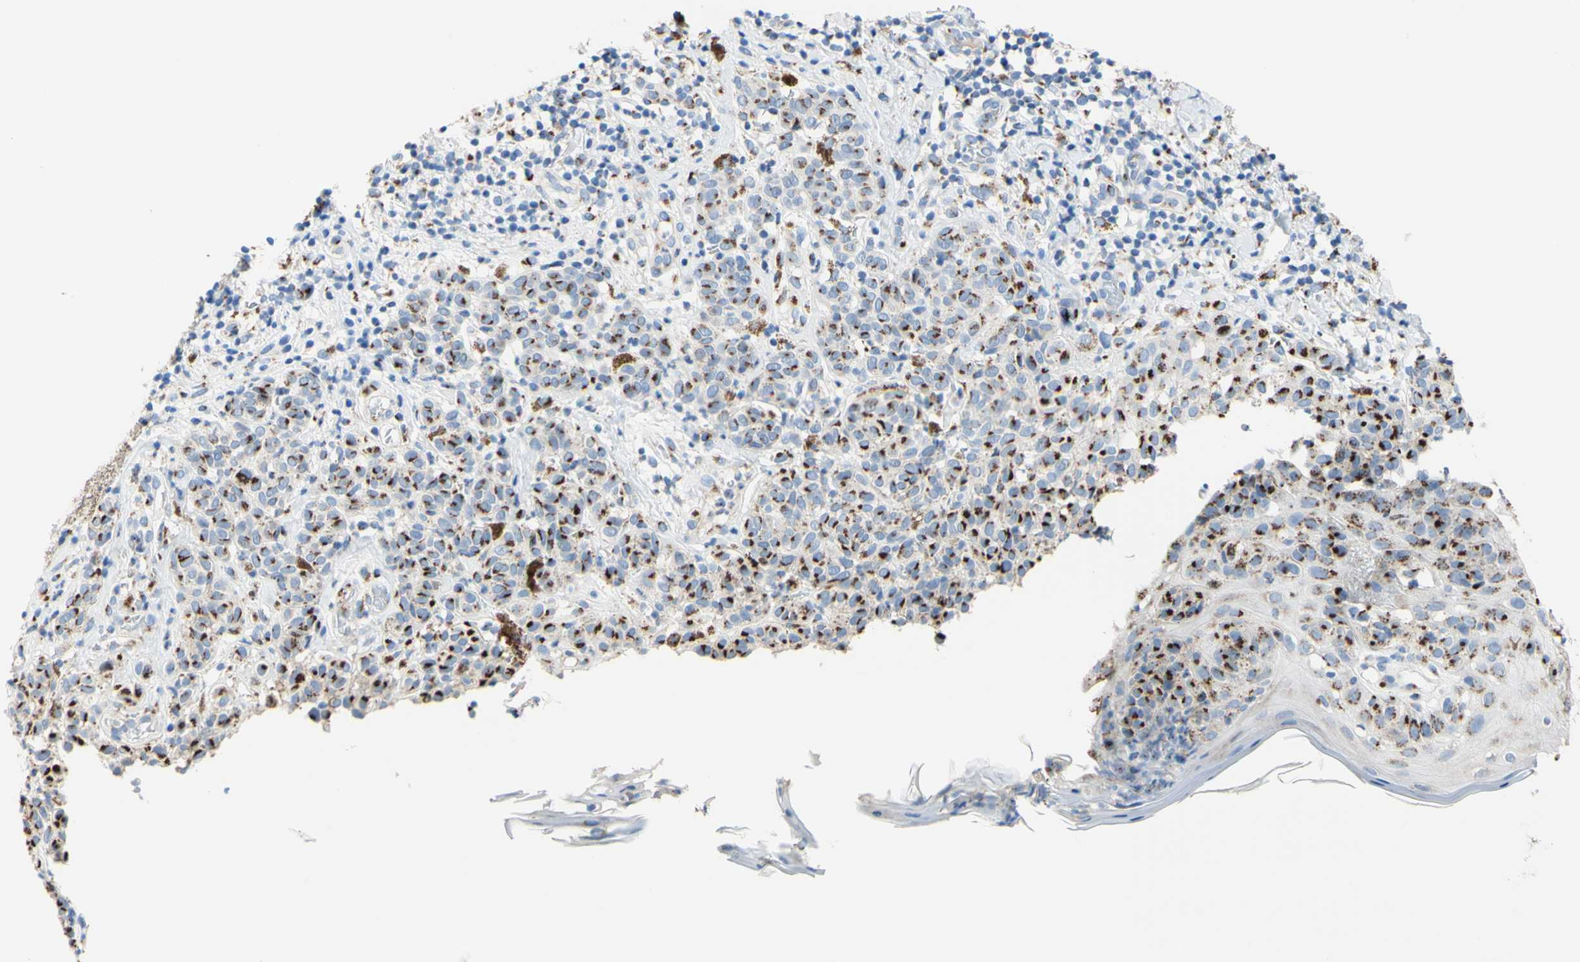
{"staining": {"intensity": "moderate", "quantity": "25%-75%", "location": "cytoplasmic/membranous"}, "tissue": "melanoma", "cell_type": "Tumor cells", "image_type": "cancer", "snomed": [{"axis": "morphology", "description": "Malignant melanoma, NOS"}, {"axis": "topography", "description": "Skin"}], "caption": "Melanoma stained with a brown dye demonstrates moderate cytoplasmic/membranous positive expression in about 25%-75% of tumor cells.", "gene": "GALNT2", "patient": {"sex": "male", "age": 64}}